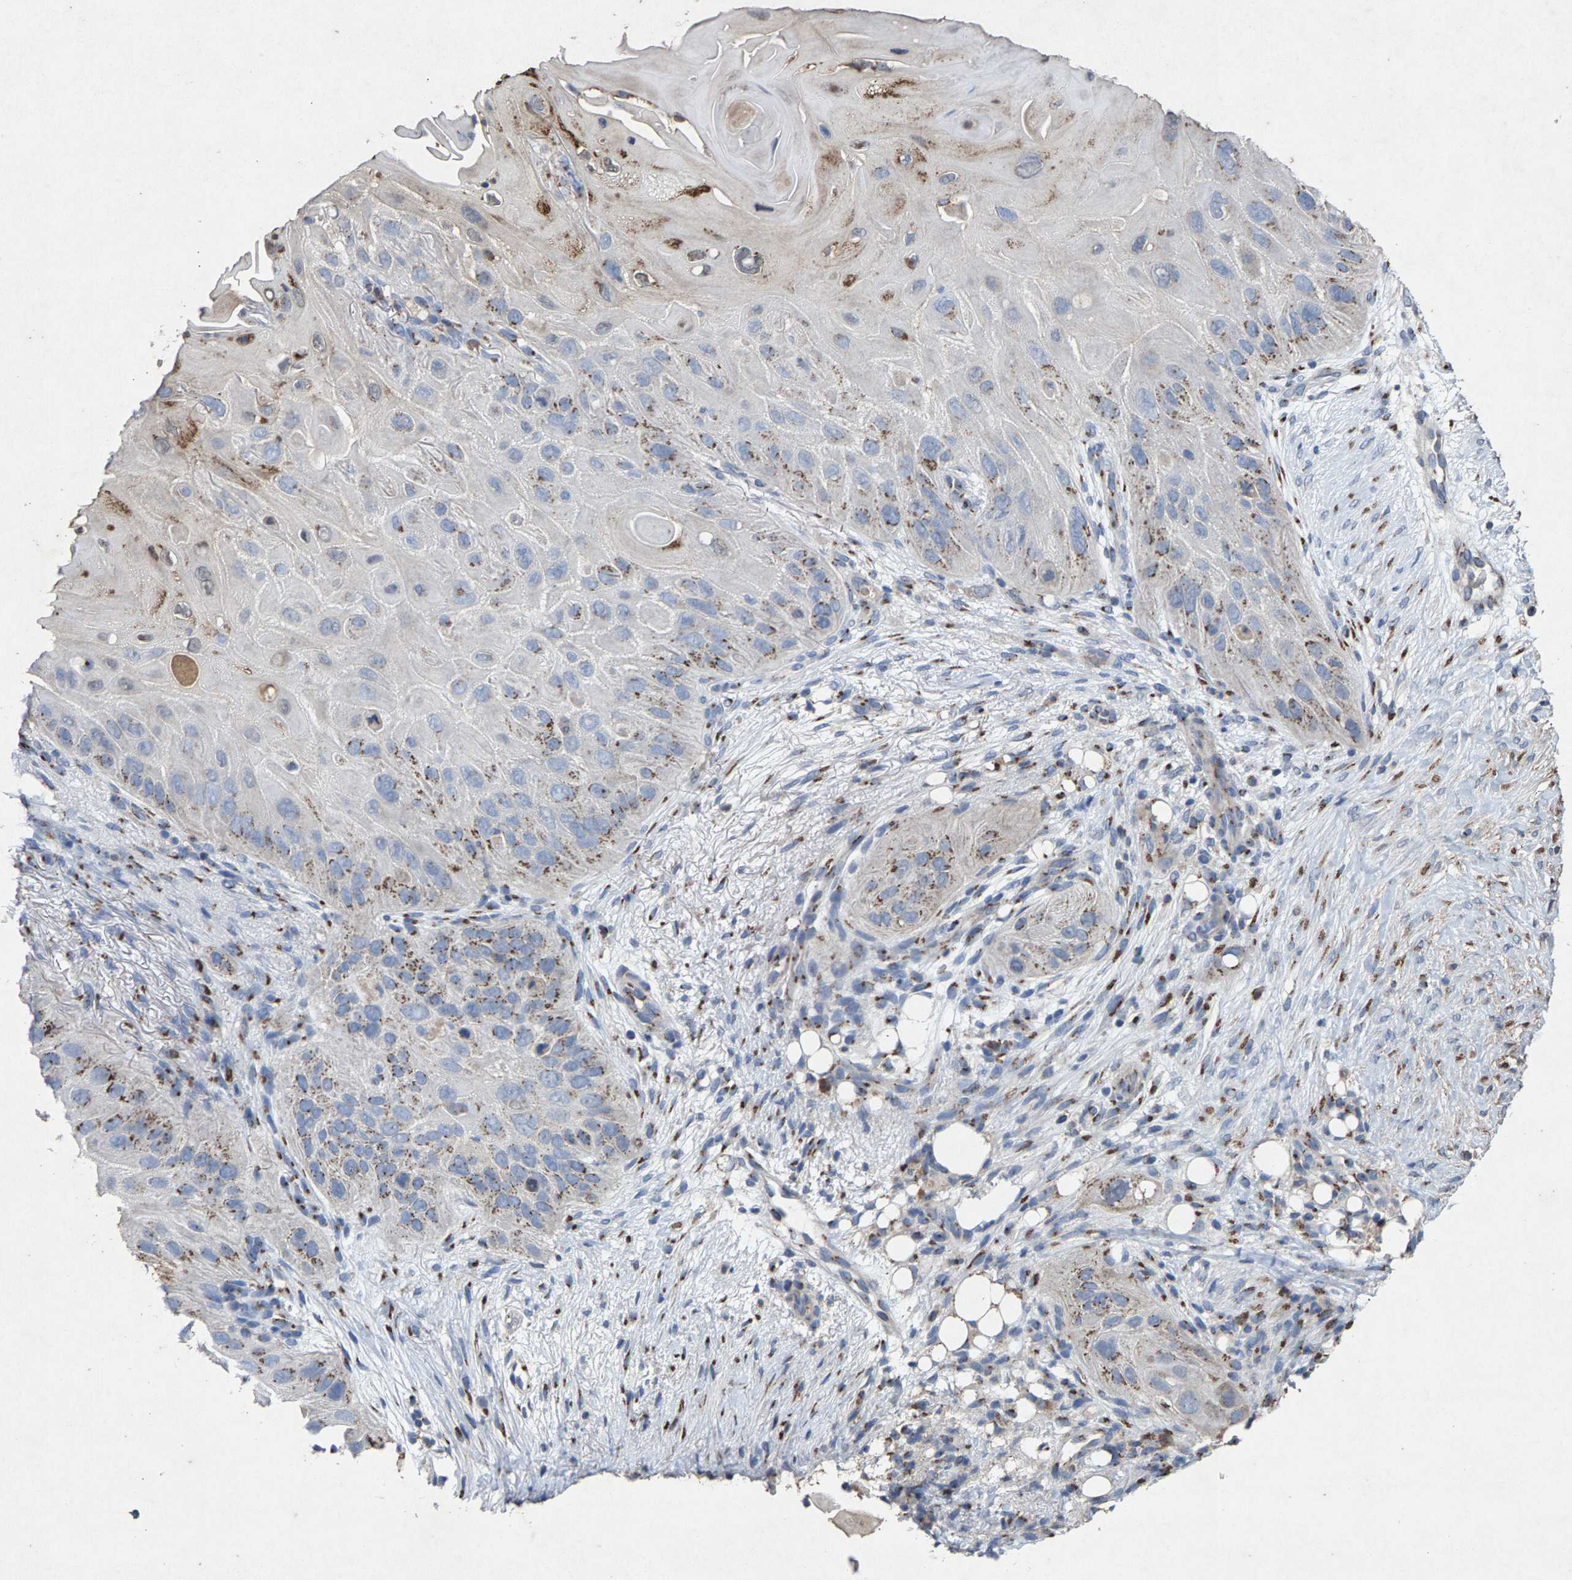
{"staining": {"intensity": "moderate", "quantity": "25%-75%", "location": "cytoplasmic/membranous"}, "tissue": "skin cancer", "cell_type": "Tumor cells", "image_type": "cancer", "snomed": [{"axis": "morphology", "description": "Squamous cell carcinoma, NOS"}, {"axis": "topography", "description": "Skin"}], "caption": "Protein expression analysis of human skin cancer reveals moderate cytoplasmic/membranous positivity in approximately 25%-75% of tumor cells.", "gene": "MAN2A1", "patient": {"sex": "female", "age": 77}}